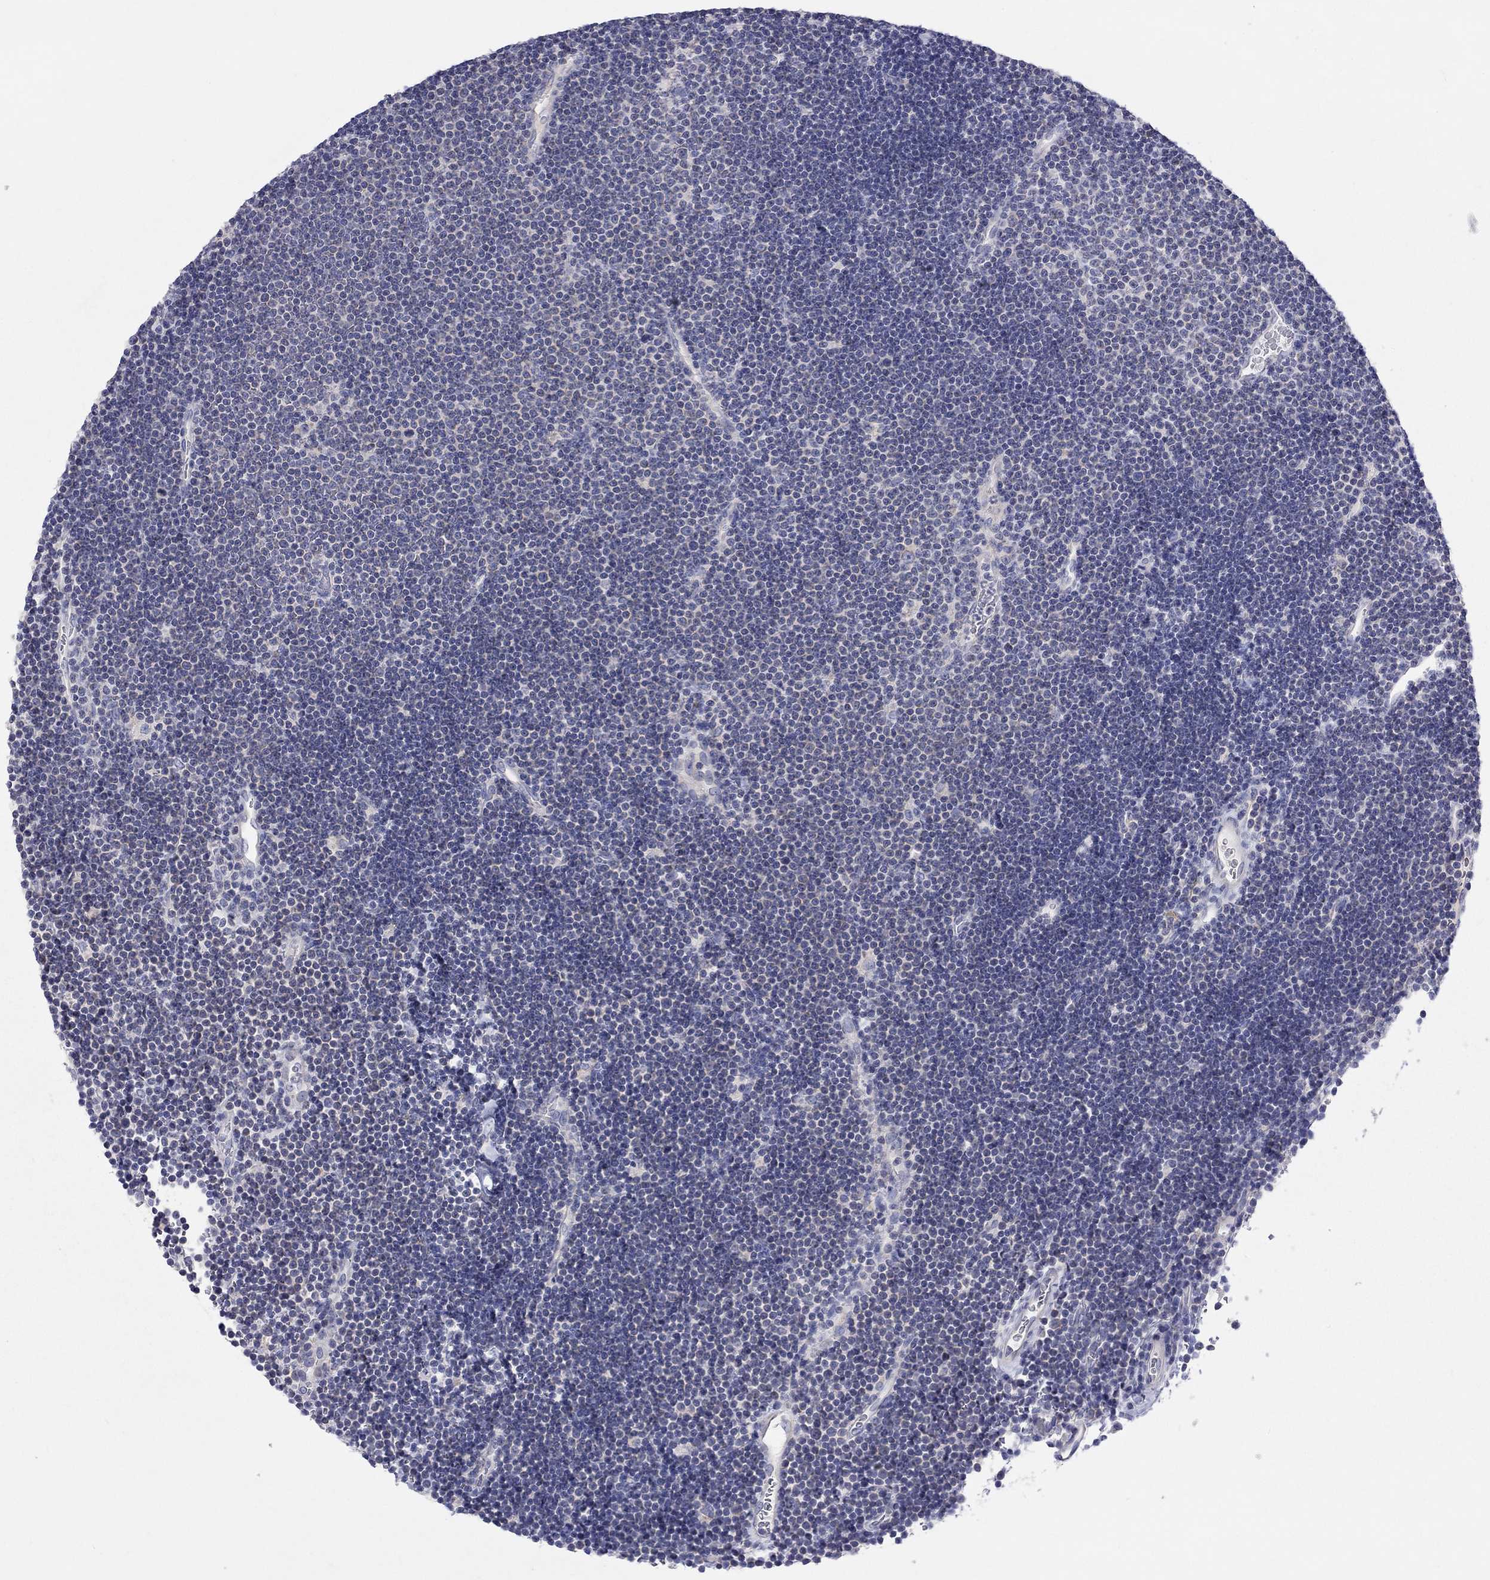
{"staining": {"intensity": "negative", "quantity": "none", "location": "none"}, "tissue": "lymphoma", "cell_type": "Tumor cells", "image_type": "cancer", "snomed": [{"axis": "morphology", "description": "Malignant lymphoma, non-Hodgkin's type, Low grade"}, {"axis": "topography", "description": "Brain"}], "caption": "Malignant lymphoma, non-Hodgkin's type (low-grade) was stained to show a protein in brown. There is no significant expression in tumor cells.", "gene": "RCAN1", "patient": {"sex": "female", "age": 66}}